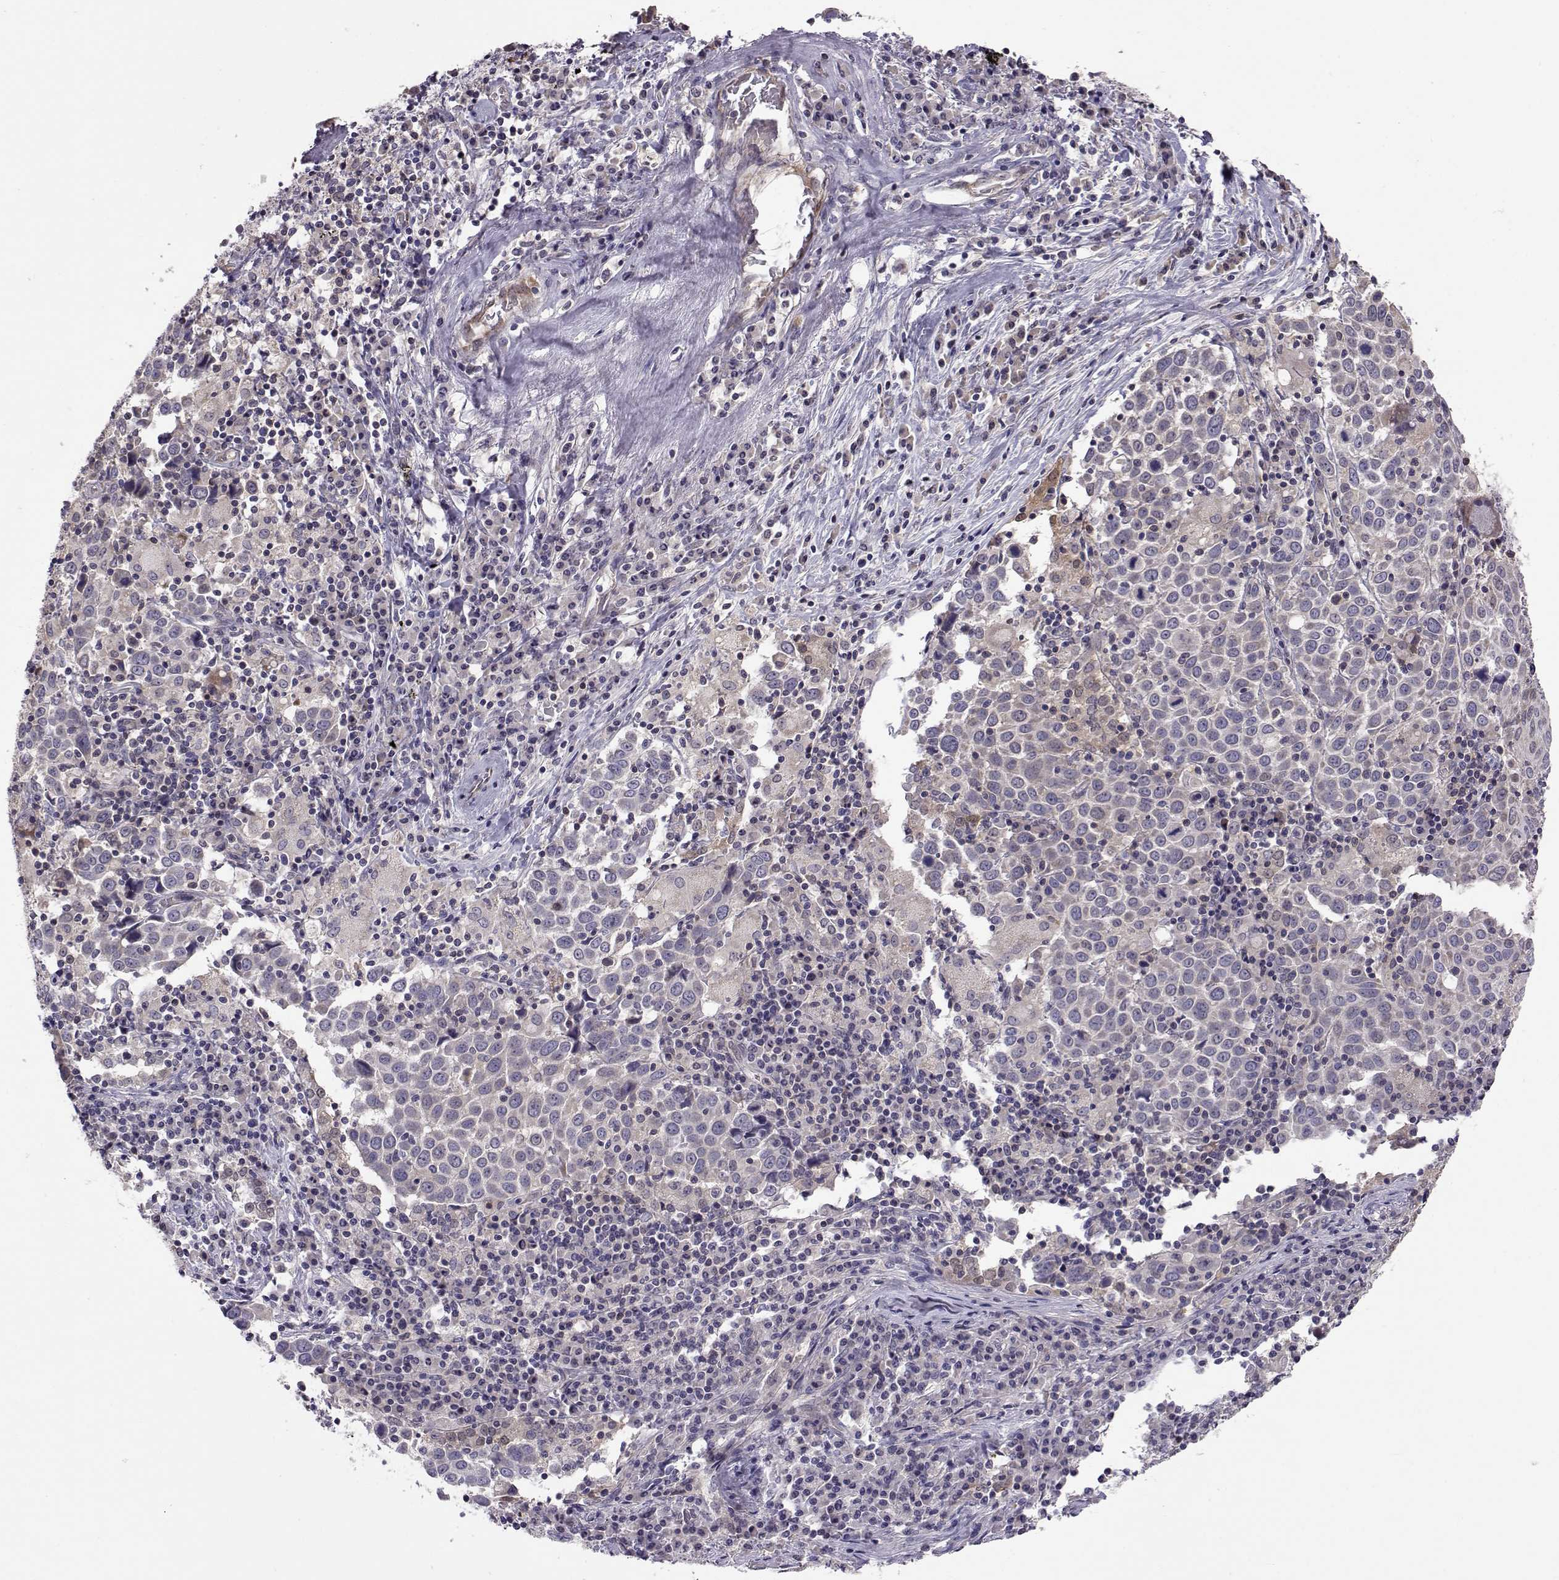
{"staining": {"intensity": "negative", "quantity": "none", "location": "none"}, "tissue": "lung cancer", "cell_type": "Tumor cells", "image_type": "cancer", "snomed": [{"axis": "morphology", "description": "Squamous cell carcinoma, NOS"}, {"axis": "topography", "description": "Lung"}], "caption": "Lung squamous cell carcinoma stained for a protein using immunohistochemistry displays no staining tumor cells.", "gene": "NCAM2", "patient": {"sex": "male", "age": 57}}